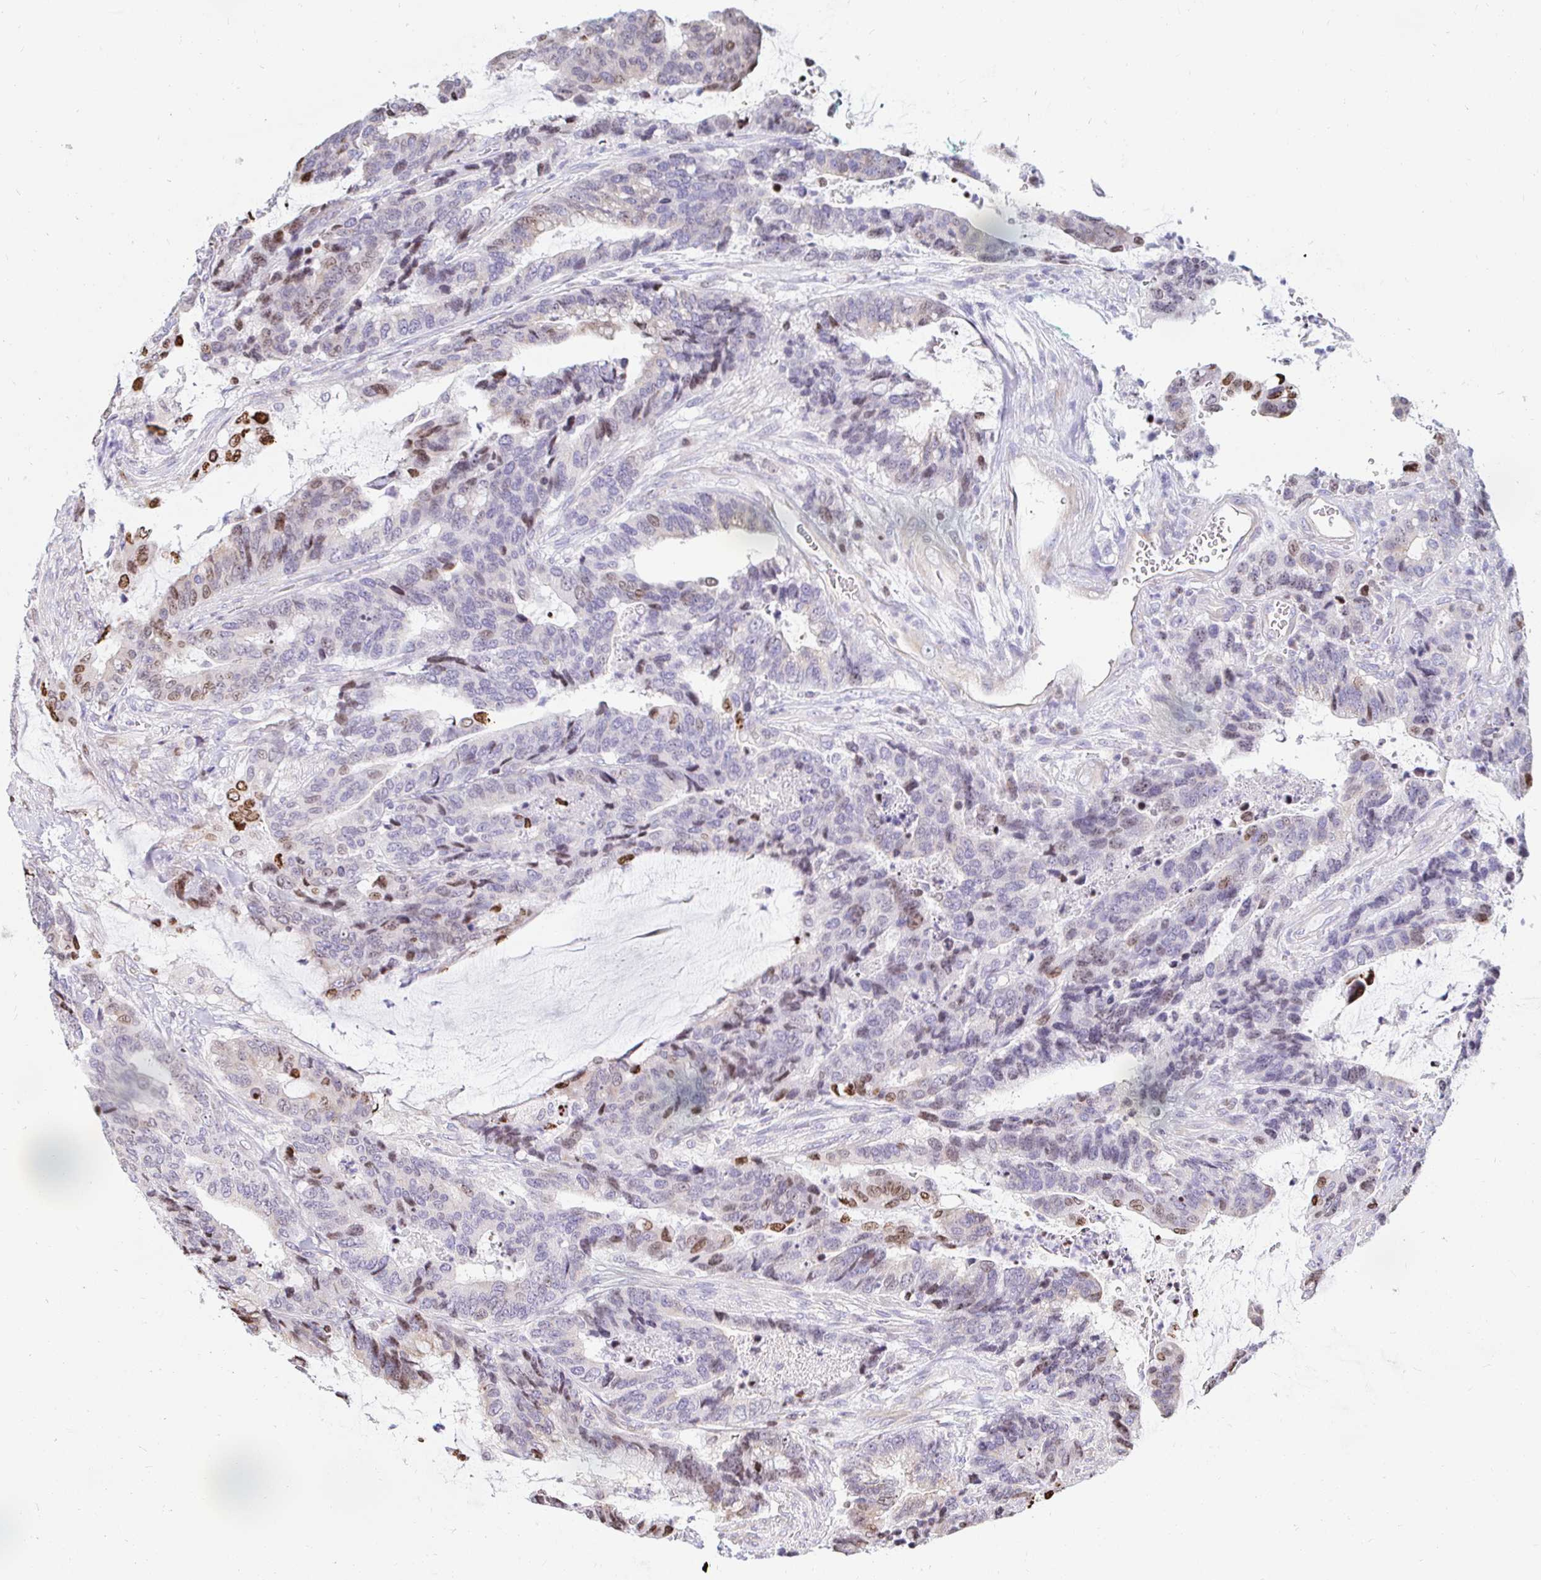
{"staining": {"intensity": "moderate", "quantity": "<25%", "location": "nuclear"}, "tissue": "colorectal cancer", "cell_type": "Tumor cells", "image_type": "cancer", "snomed": [{"axis": "morphology", "description": "Adenocarcinoma, NOS"}, {"axis": "topography", "description": "Rectum"}], "caption": "Tumor cells exhibit low levels of moderate nuclear expression in about <25% of cells in colorectal adenocarcinoma. (DAB IHC, brown staining for protein, blue staining for nuclei).", "gene": "CAPSL", "patient": {"sex": "female", "age": 59}}